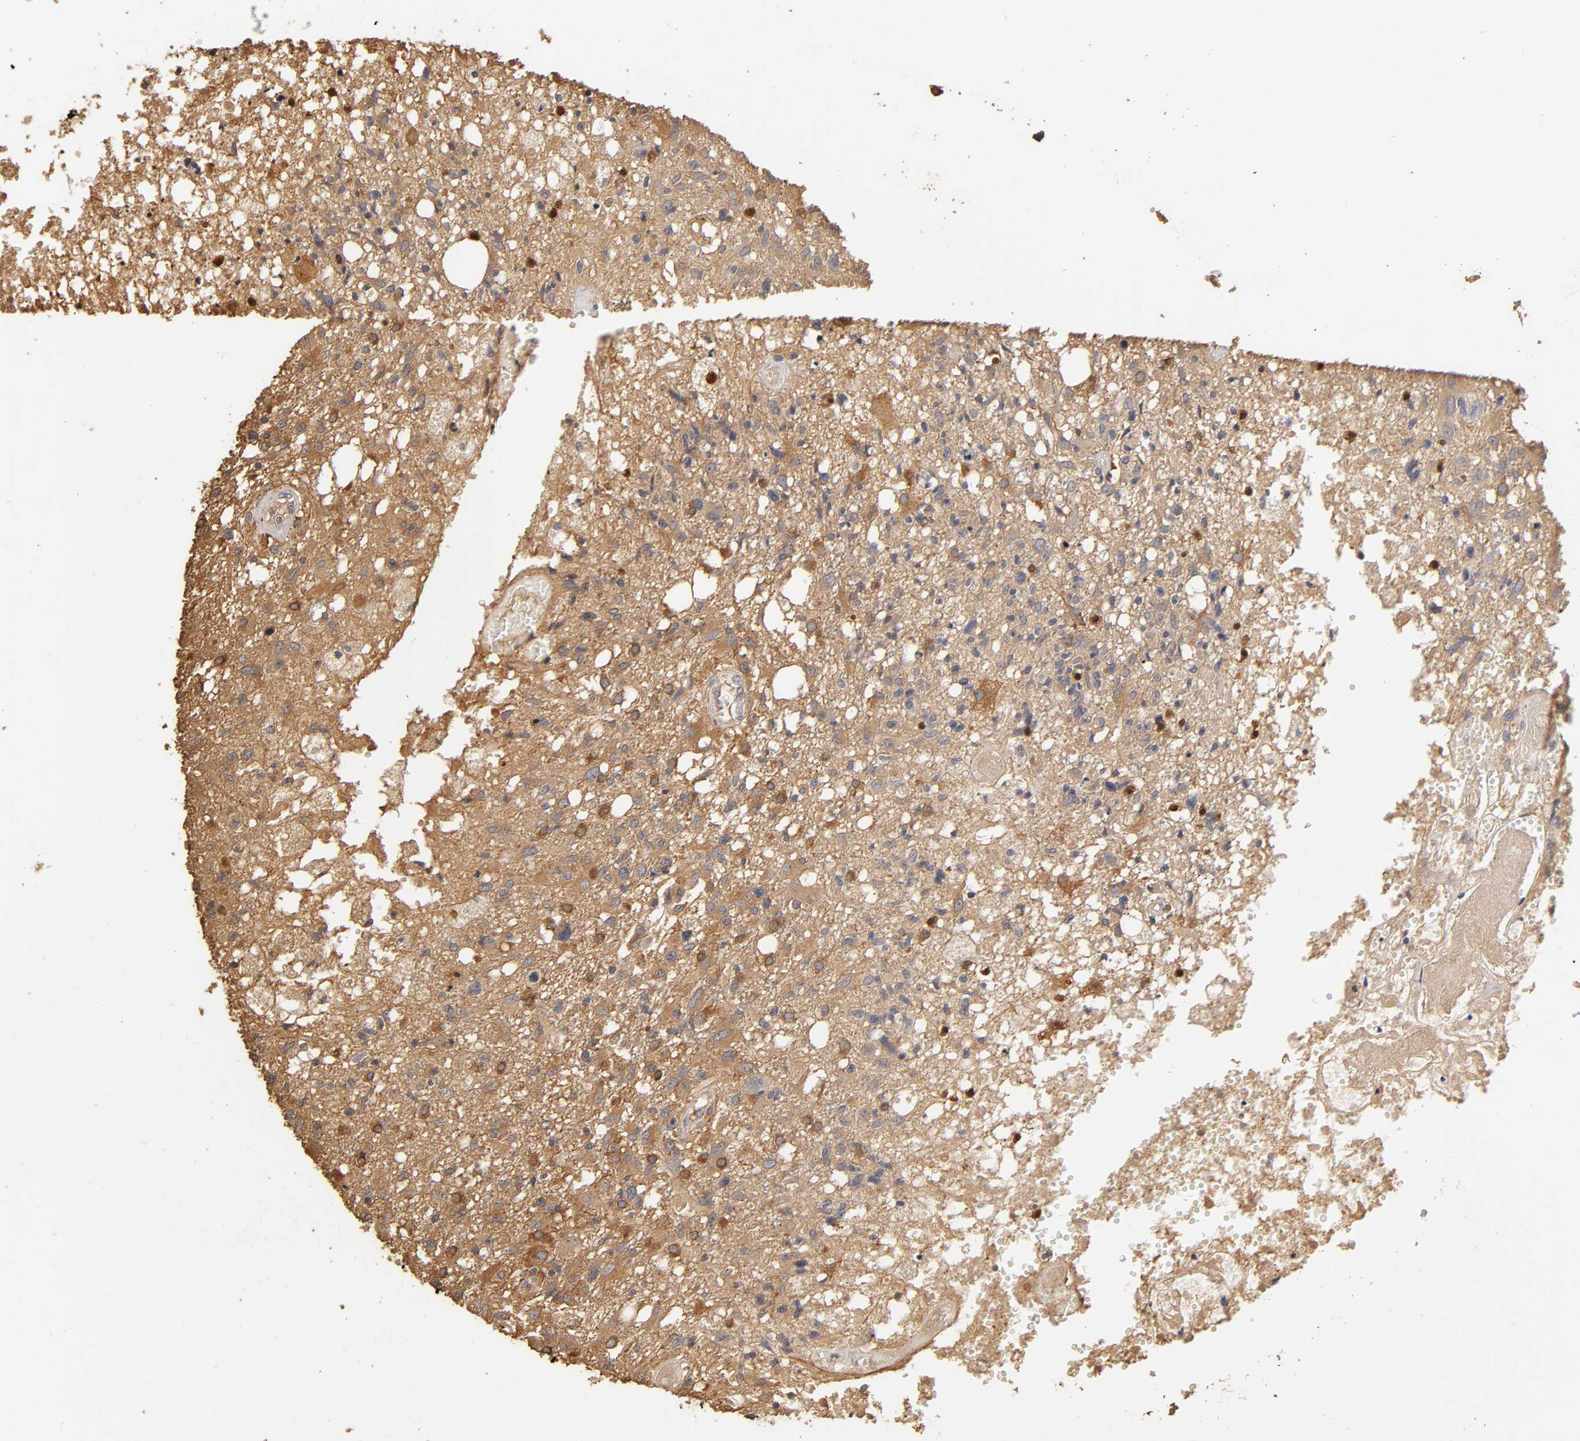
{"staining": {"intensity": "moderate", "quantity": ">75%", "location": "cytoplasmic/membranous"}, "tissue": "glioma", "cell_type": "Tumor cells", "image_type": "cancer", "snomed": [{"axis": "morphology", "description": "Glioma, malignant, High grade"}, {"axis": "topography", "description": "Cerebral cortex"}], "caption": "Immunohistochemistry (IHC) (DAB (3,3'-diaminobenzidine)) staining of glioma reveals moderate cytoplasmic/membranous protein positivity in approximately >75% of tumor cells.", "gene": "VSIG4", "patient": {"sex": "male", "age": 76}}